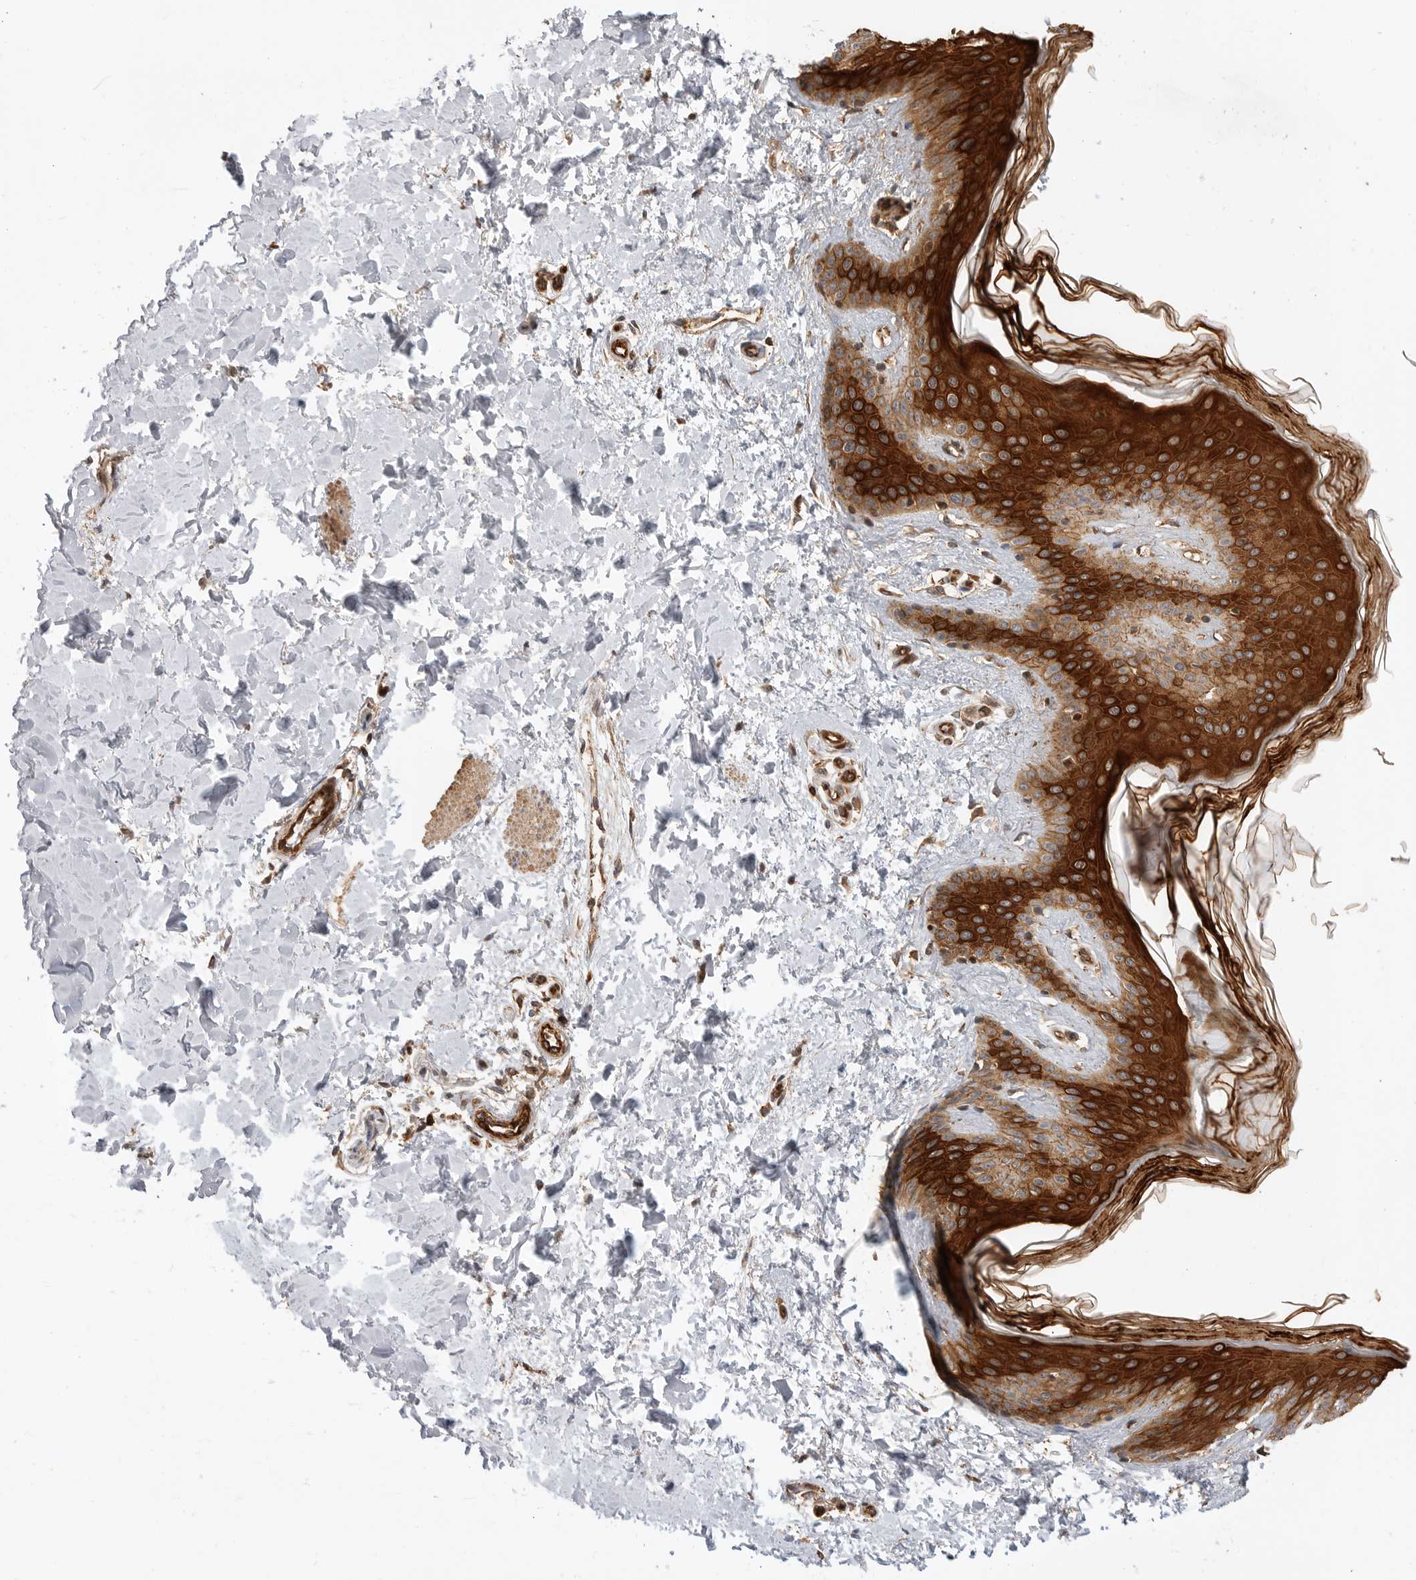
{"staining": {"intensity": "moderate", "quantity": ">75%", "location": "cytoplasmic/membranous"}, "tissue": "skin", "cell_type": "Fibroblasts", "image_type": "normal", "snomed": [{"axis": "morphology", "description": "Normal tissue, NOS"}, {"axis": "morphology", "description": "Neoplasm, benign, NOS"}, {"axis": "topography", "description": "Skin"}, {"axis": "topography", "description": "Soft tissue"}], "caption": "Immunohistochemistry of unremarkable skin demonstrates medium levels of moderate cytoplasmic/membranous expression in approximately >75% of fibroblasts.", "gene": "GPATCH2", "patient": {"sex": "male", "age": 26}}